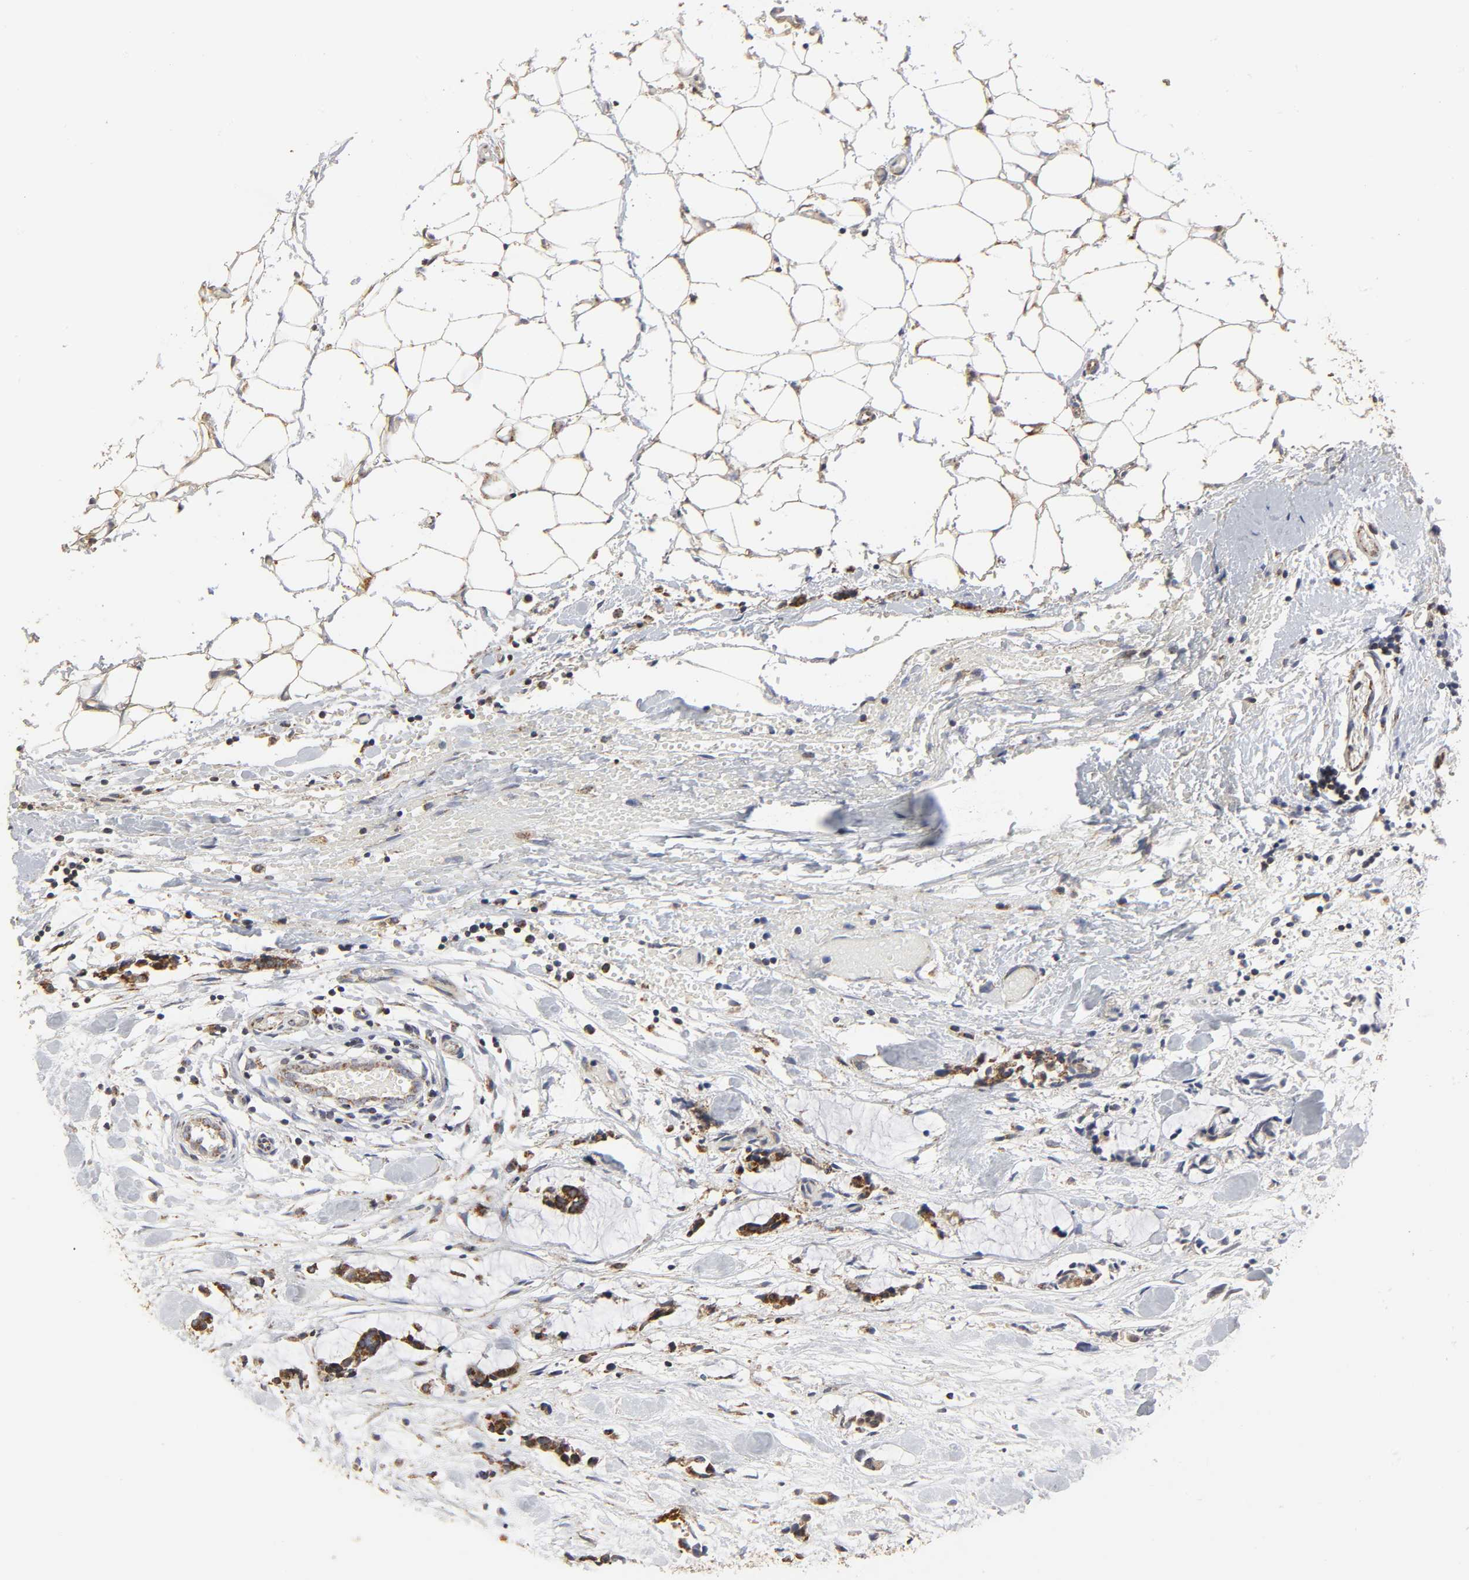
{"staining": {"intensity": "strong", "quantity": ">75%", "location": "cytoplasmic/membranous"}, "tissue": "colorectal cancer", "cell_type": "Tumor cells", "image_type": "cancer", "snomed": [{"axis": "morphology", "description": "Adenocarcinoma, NOS"}, {"axis": "topography", "description": "Colon"}], "caption": "Protein expression analysis of human colorectal cancer (adenocarcinoma) reveals strong cytoplasmic/membranous staining in approximately >75% of tumor cells.", "gene": "COX6B1", "patient": {"sex": "male", "age": 14}}